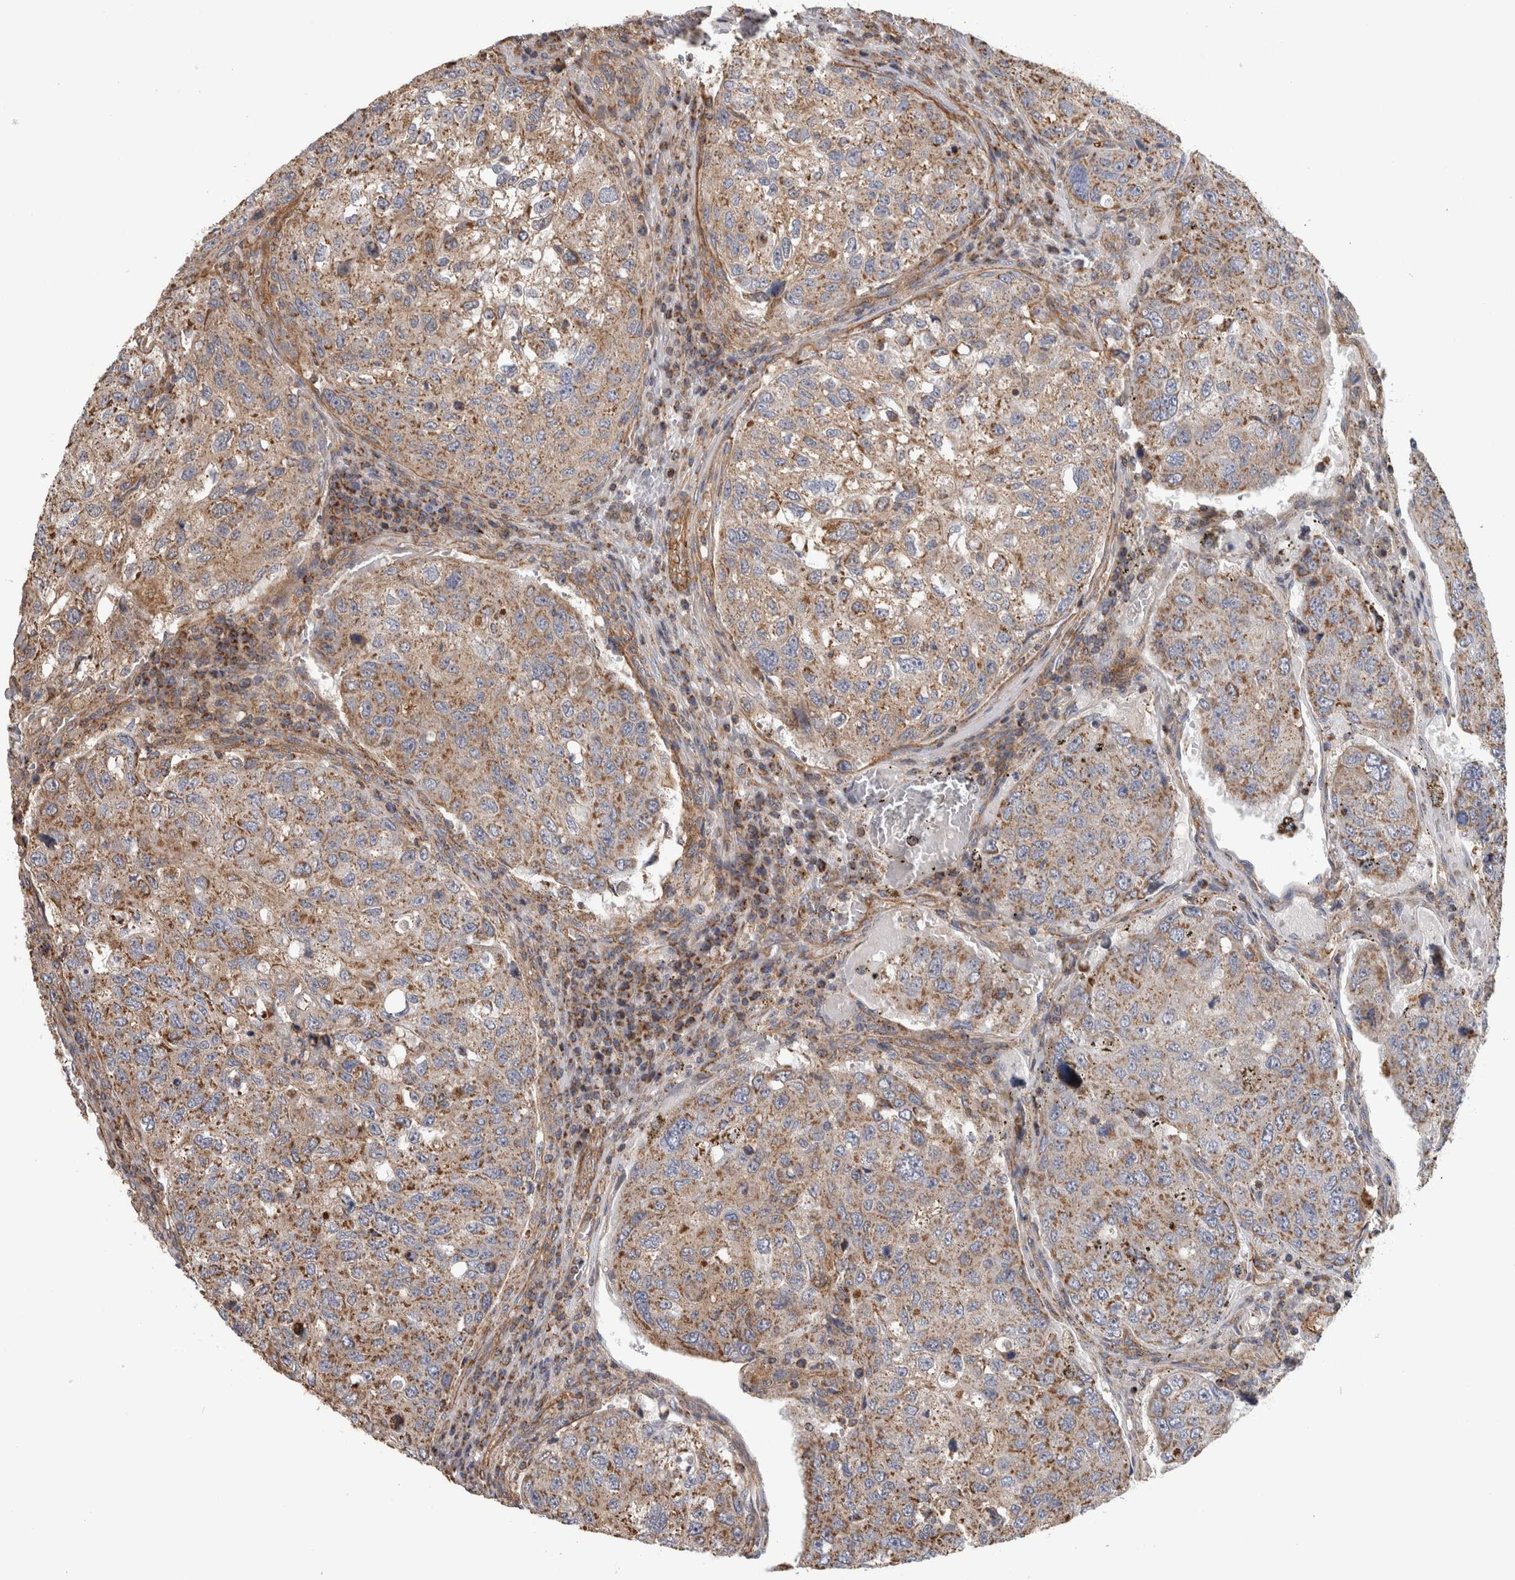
{"staining": {"intensity": "moderate", "quantity": ">75%", "location": "cytoplasmic/membranous"}, "tissue": "urothelial cancer", "cell_type": "Tumor cells", "image_type": "cancer", "snomed": [{"axis": "morphology", "description": "Urothelial carcinoma, High grade"}, {"axis": "topography", "description": "Lymph node"}, {"axis": "topography", "description": "Urinary bladder"}], "caption": "An image of high-grade urothelial carcinoma stained for a protein reveals moderate cytoplasmic/membranous brown staining in tumor cells.", "gene": "SFXN2", "patient": {"sex": "male", "age": 51}}